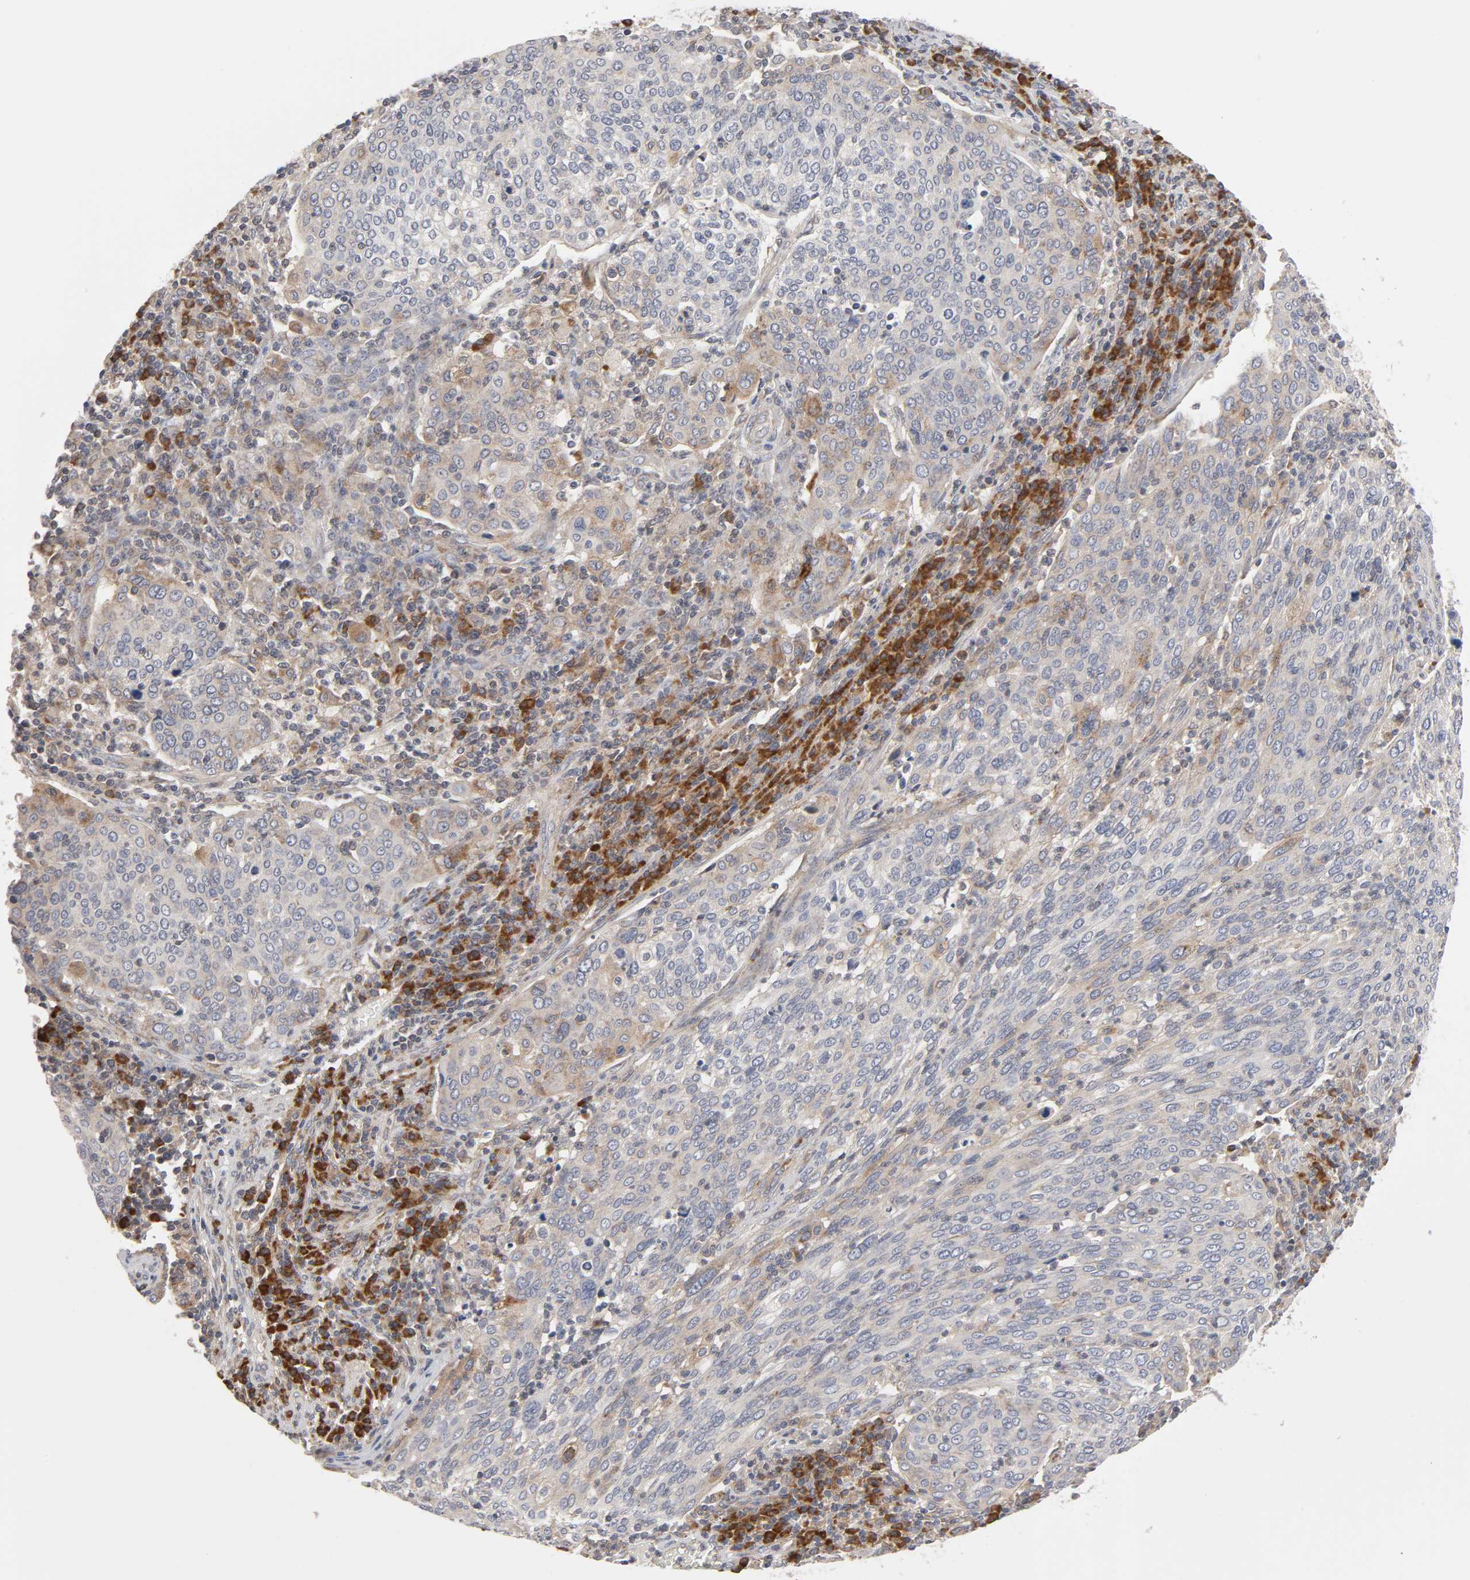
{"staining": {"intensity": "weak", "quantity": "25%-75%", "location": "cytoplasmic/membranous"}, "tissue": "cervical cancer", "cell_type": "Tumor cells", "image_type": "cancer", "snomed": [{"axis": "morphology", "description": "Squamous cell carcinoma, NOS"}, {"axis": "topography", "description": "Cervix"}], "caption": "Protein expression analysis of cervical cancer (squamous cell carcinoma) exhibits weak cytoplasmic/membranous expression in about 25%-75% of tumor cells. Nuclei are stained in blue.", "gene": "IL4R", "patient": {"sex": "female", "age": 40}}